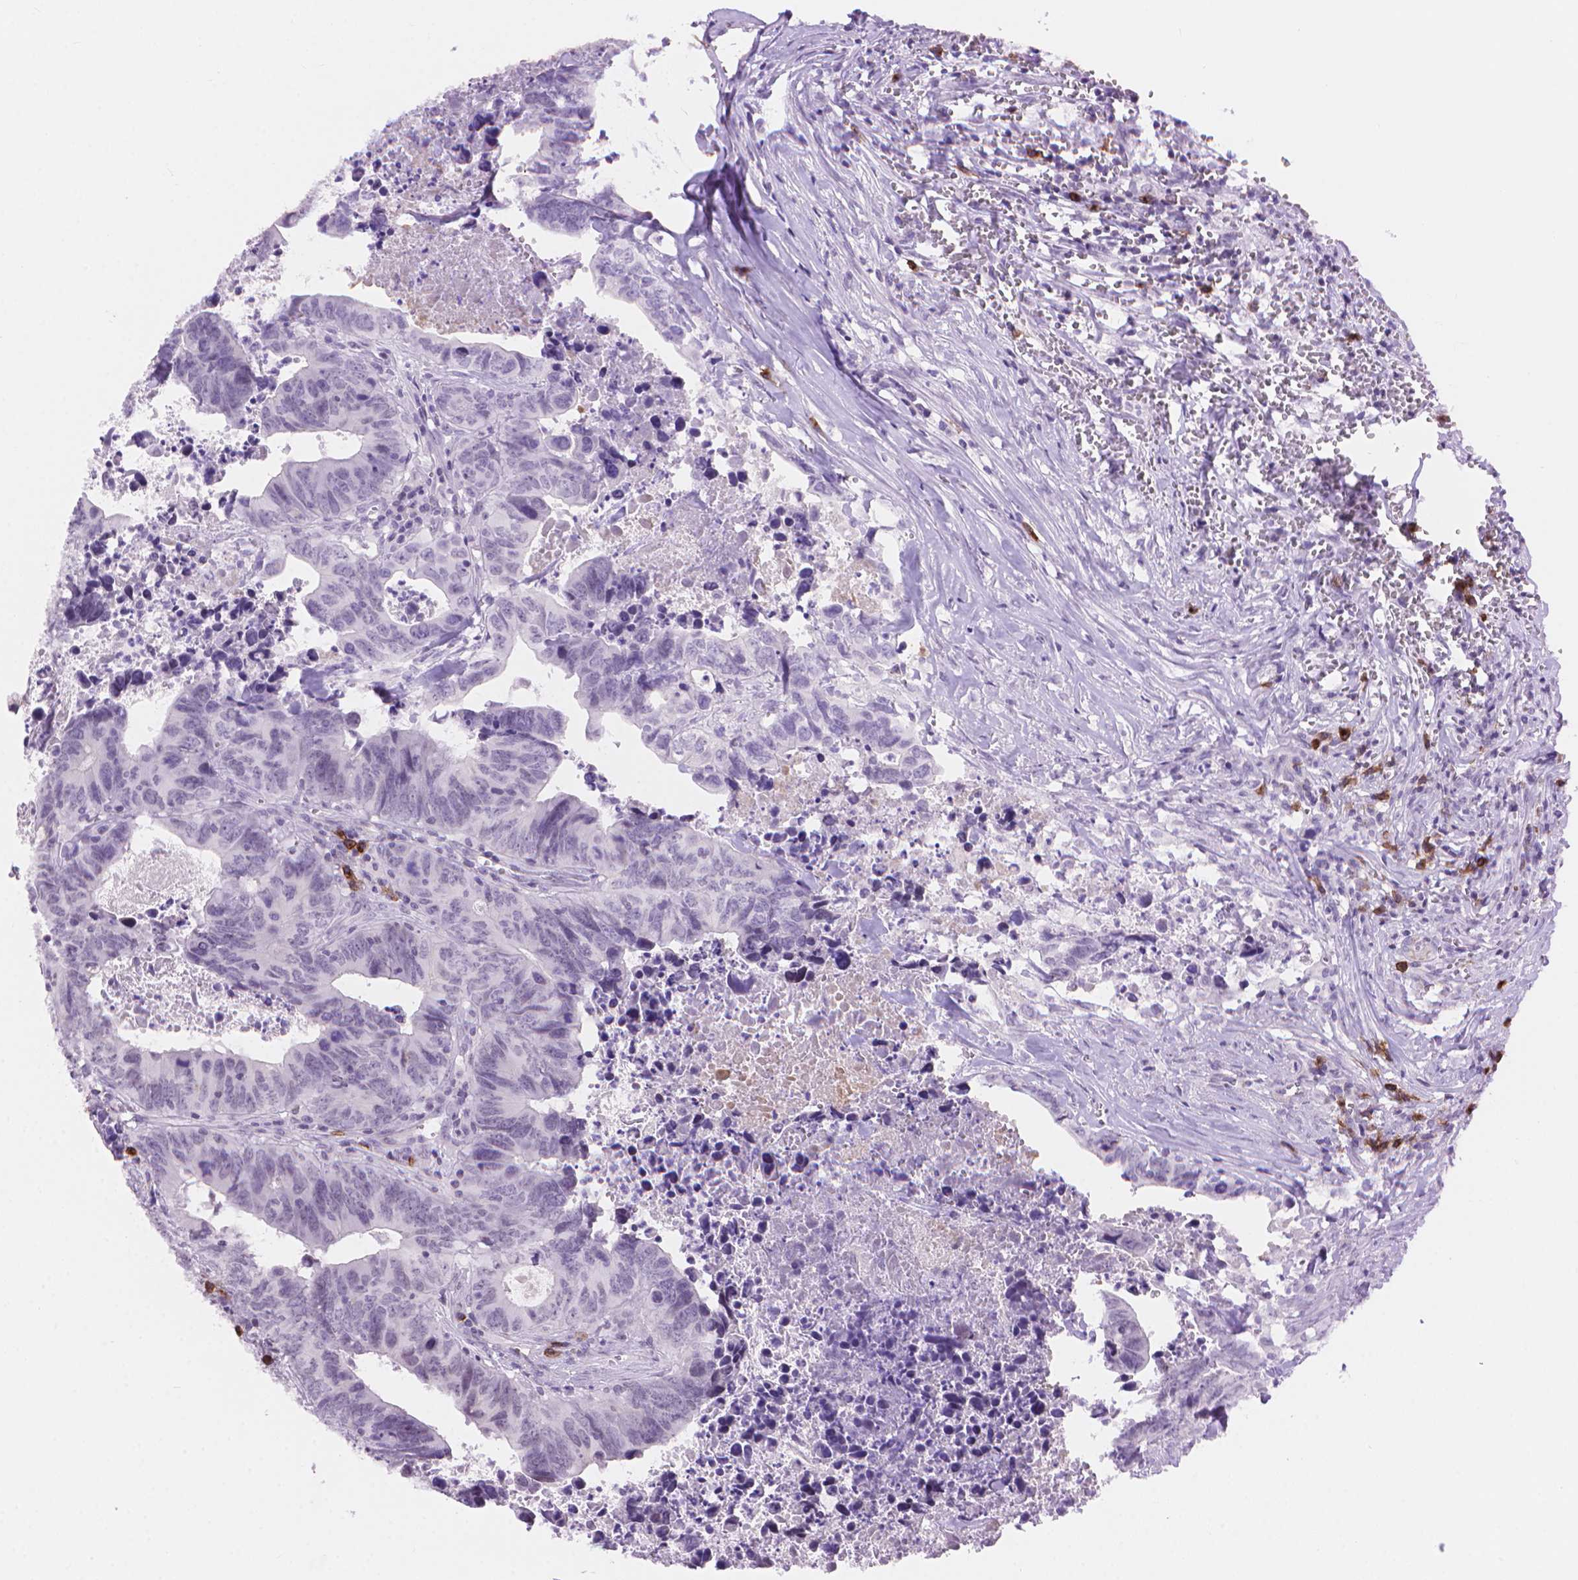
{"staining": {"intensity": "negative", "quantity": "none", "location": "none"}, "tissue": "colorectal cancer", "cell_type": "Tumor cells", "image_type": "cancer", "snomed": [{"axis": "morphology", "description": "Adenocarcinoma, NOS"}, {"axis": "topography", "description": "Colon"}], "caption": "A photomicrograph of human colorectal adenocarcinoma is negative for staining in tumor cells.", "gene": "TMEM184A", "patient": {"sex": "female", "age": 82}}